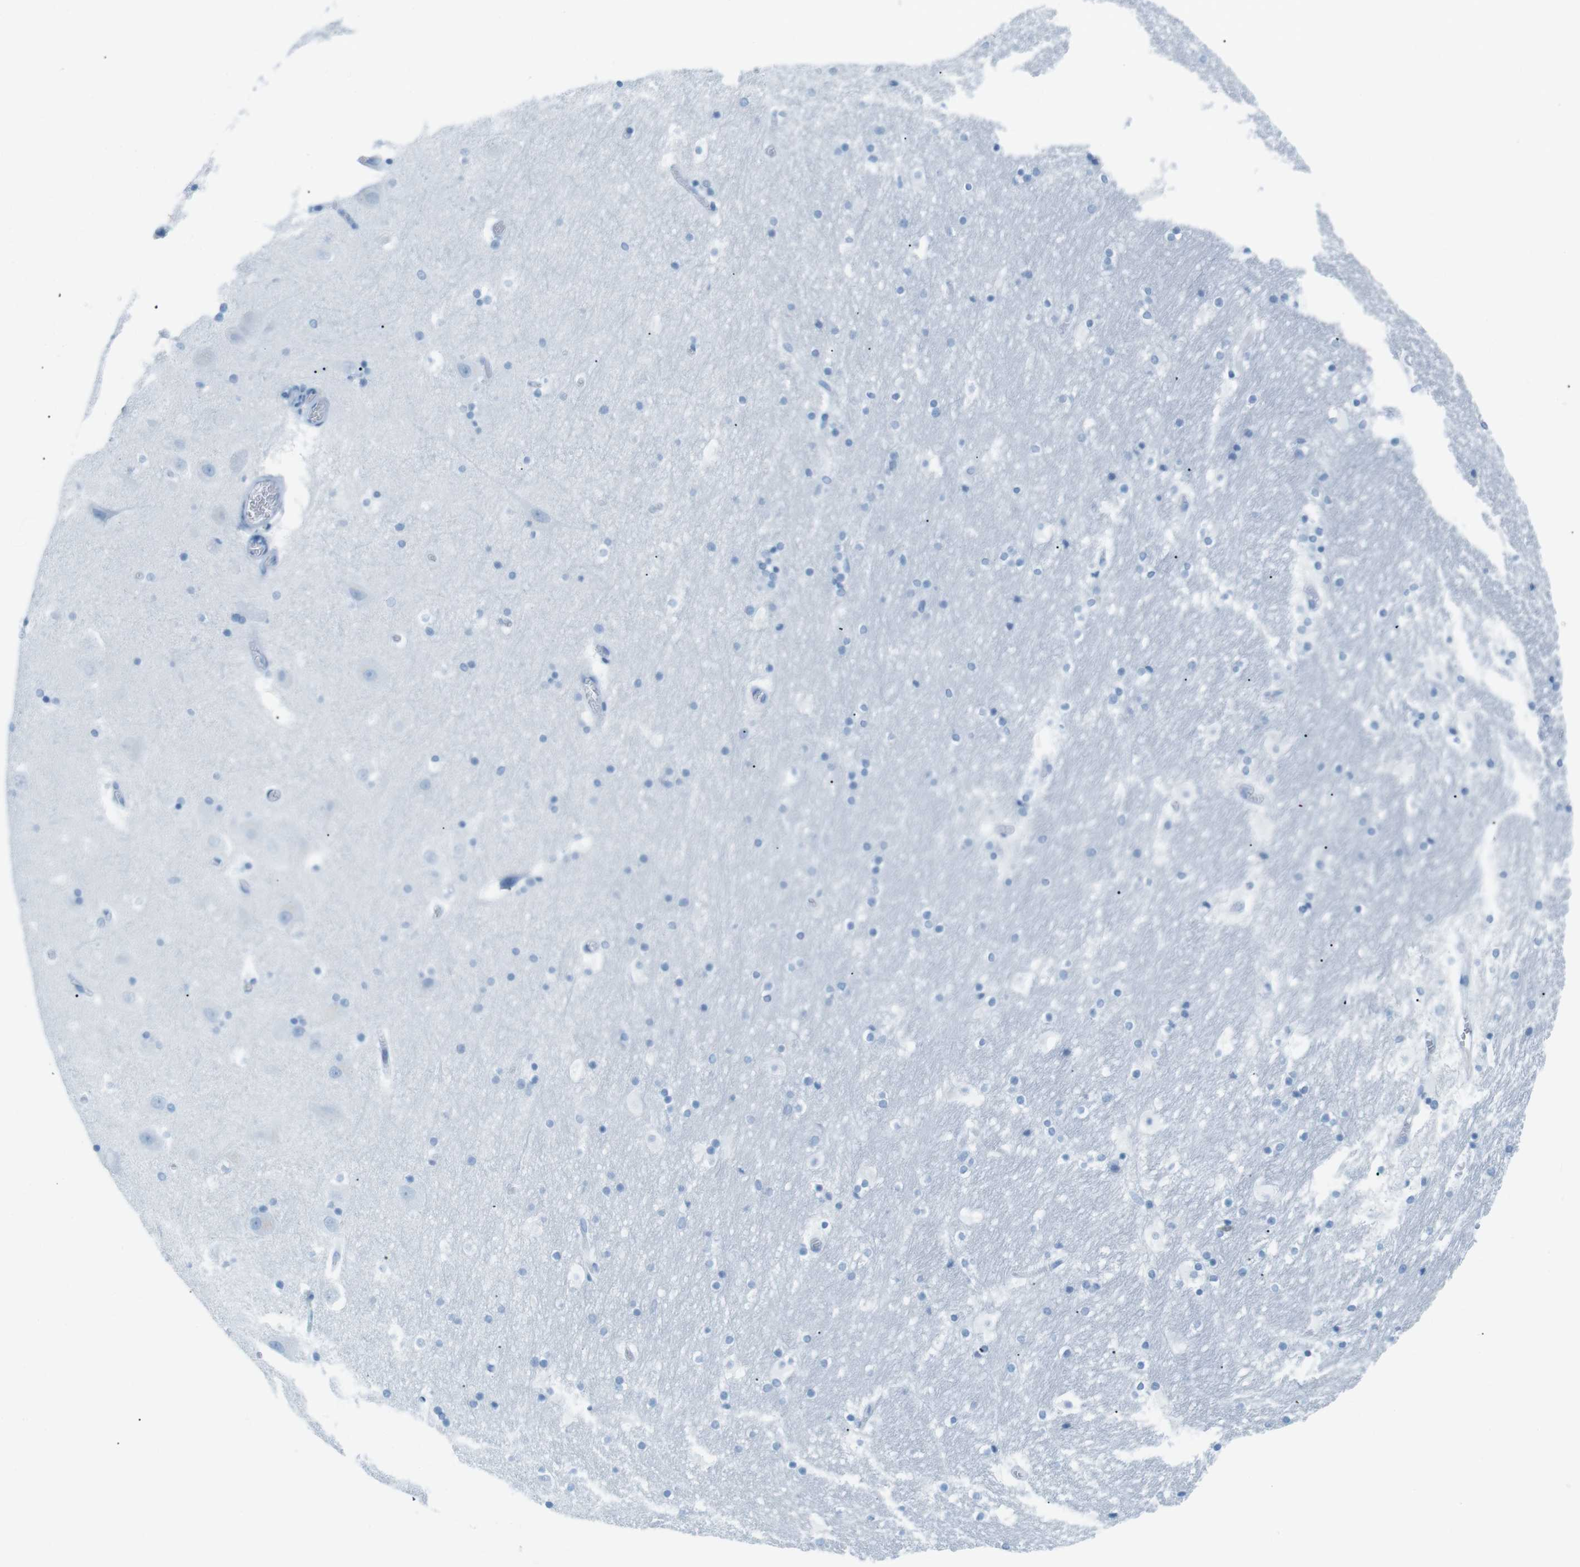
{"staining": {"intensity": "negative", "quantity": "none", "location": "none"}, "tissue": "hippocampus", "cell_type": "Glial cells", "image_type": "normal", "snomed": [{"axis": "morphology", "description": "Normal tissue, NOS"}, {"axis": "topography", "description": "Hippocampus"}], "caption": "The image reveals no staining of glial cells in benign hippocampus. (DAB IHC with hematoxylin counter stain).", "gene": "AZGP1", "patient": {"sex": "male", "age": 45}}